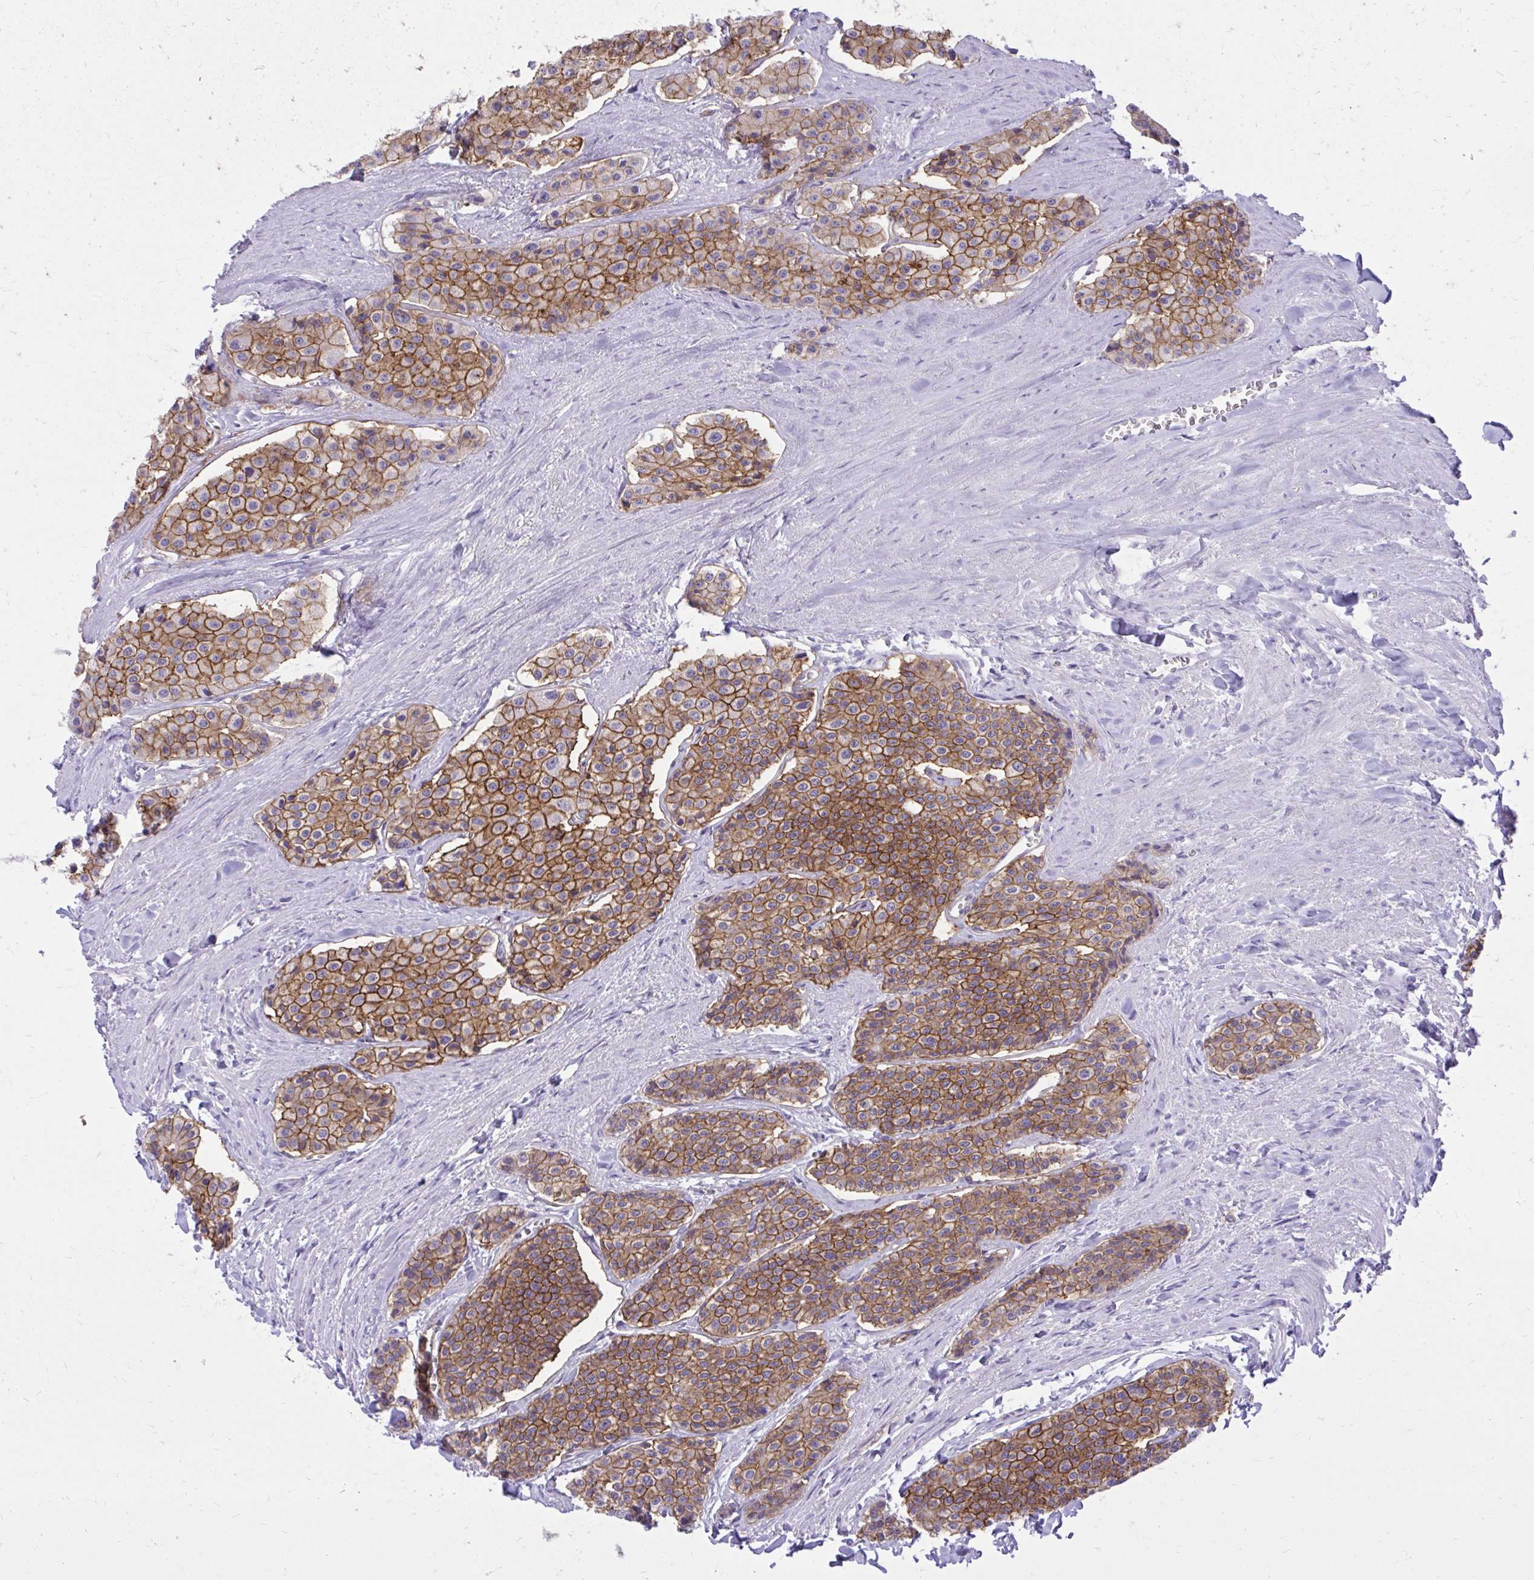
{"staining": {"intensity": "moderate", "quantity": ">75%", "location": "cytoplasmic/membranous"}, "tissue": "carcinoid", "cell_type": "Tumor cells", "image_type": "cancer", "snomed": [{"axis": "morphology", "description": "Carcinoid, malignant, NOS"}, {"axis": "topography", "description": "Small intestine"}], "caption": "Moderate cytoplasmic/membranous positivity is appreciated in about >75% of tumor cells in carcinoid.", "gene": "GPRIN3", "patient": {"sex": "female", "age": 65}}